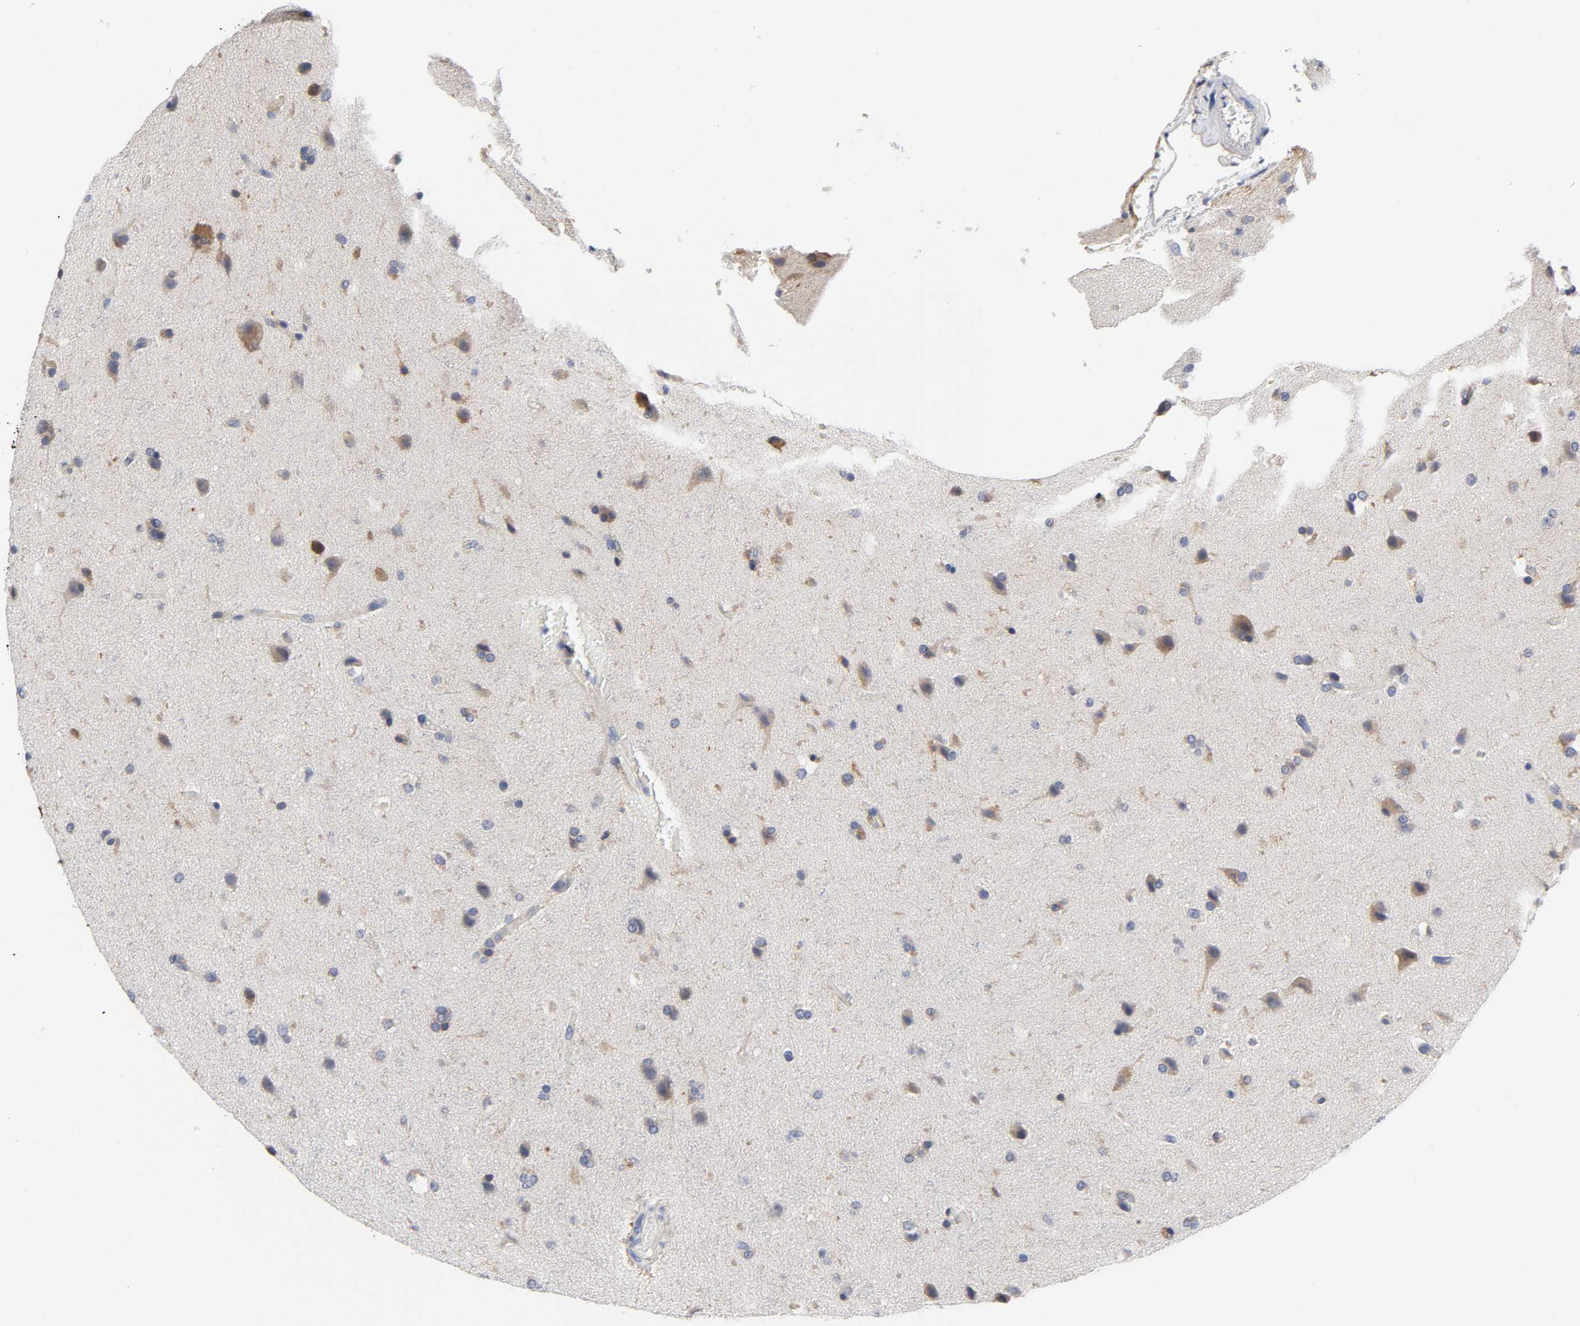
{"staining": {"intensity": "weak", "quantity": ">75%", "location": "cytoplasmic/membranous"}, "tissue": "glioma", "cell_type": "Tumor cells", "image_type": "cancer", "snomed": [{"axis": "morphology", "description": "Glioma, malignant, Low grade"}, {"axis": "topography", "description": "Cerebral cortex"}], "caption": "Protein expression analysis of human glioma reveals weak cytoplasmic/membranous expression in approximately >75% of tumor cells.", "gene": "HCK", "patient": {"sex": "female", "age": 47}}